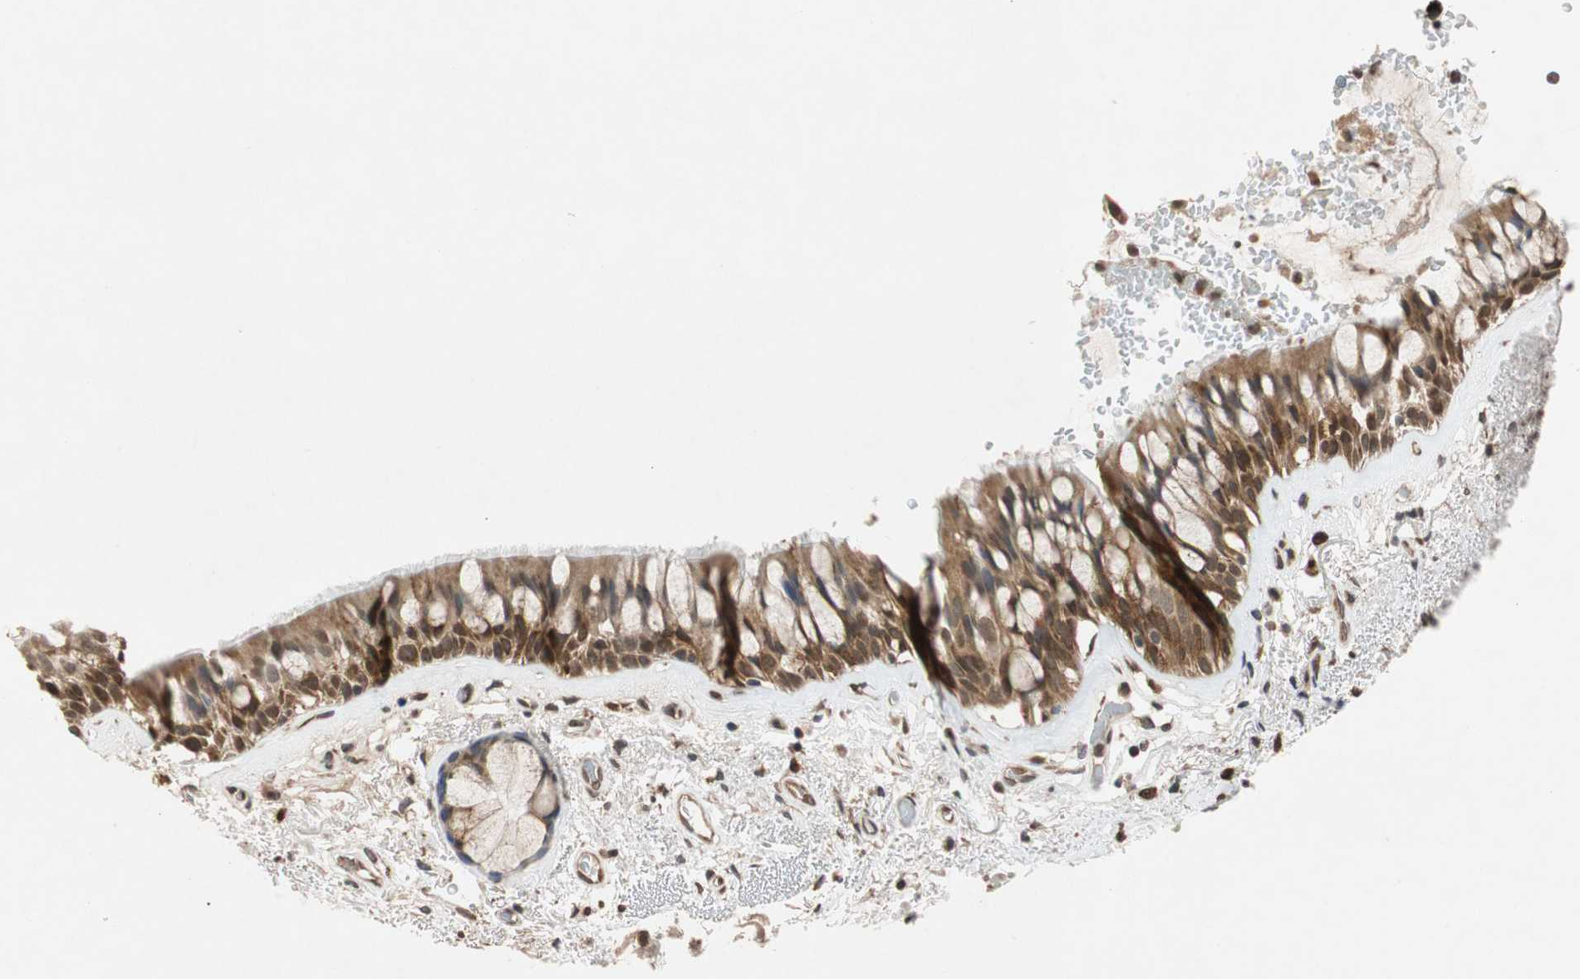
{"staining": {"intensity": "moderate", "quantity": ">75%", "location": "cytoplasmic/membranous,nuclear"}, "tissue": "bronchus", "cell_type": "Respiratory epithelial cells", "image_type": "normal", "snomed": [{"axis": "morphology", "description": "Normal tissue, NOS"}, {"axis": "topography", "description": "Bronchus"}], "caption": "Protein positivity by immunohistochemistry reveals moderate cytoplasmic/membranous,nuclear staining in about >75% of respiratory epithelial cells in unremarkable bronchus.", "gene": "AUP1", "patient": {"sex": "male", "age": 66}}